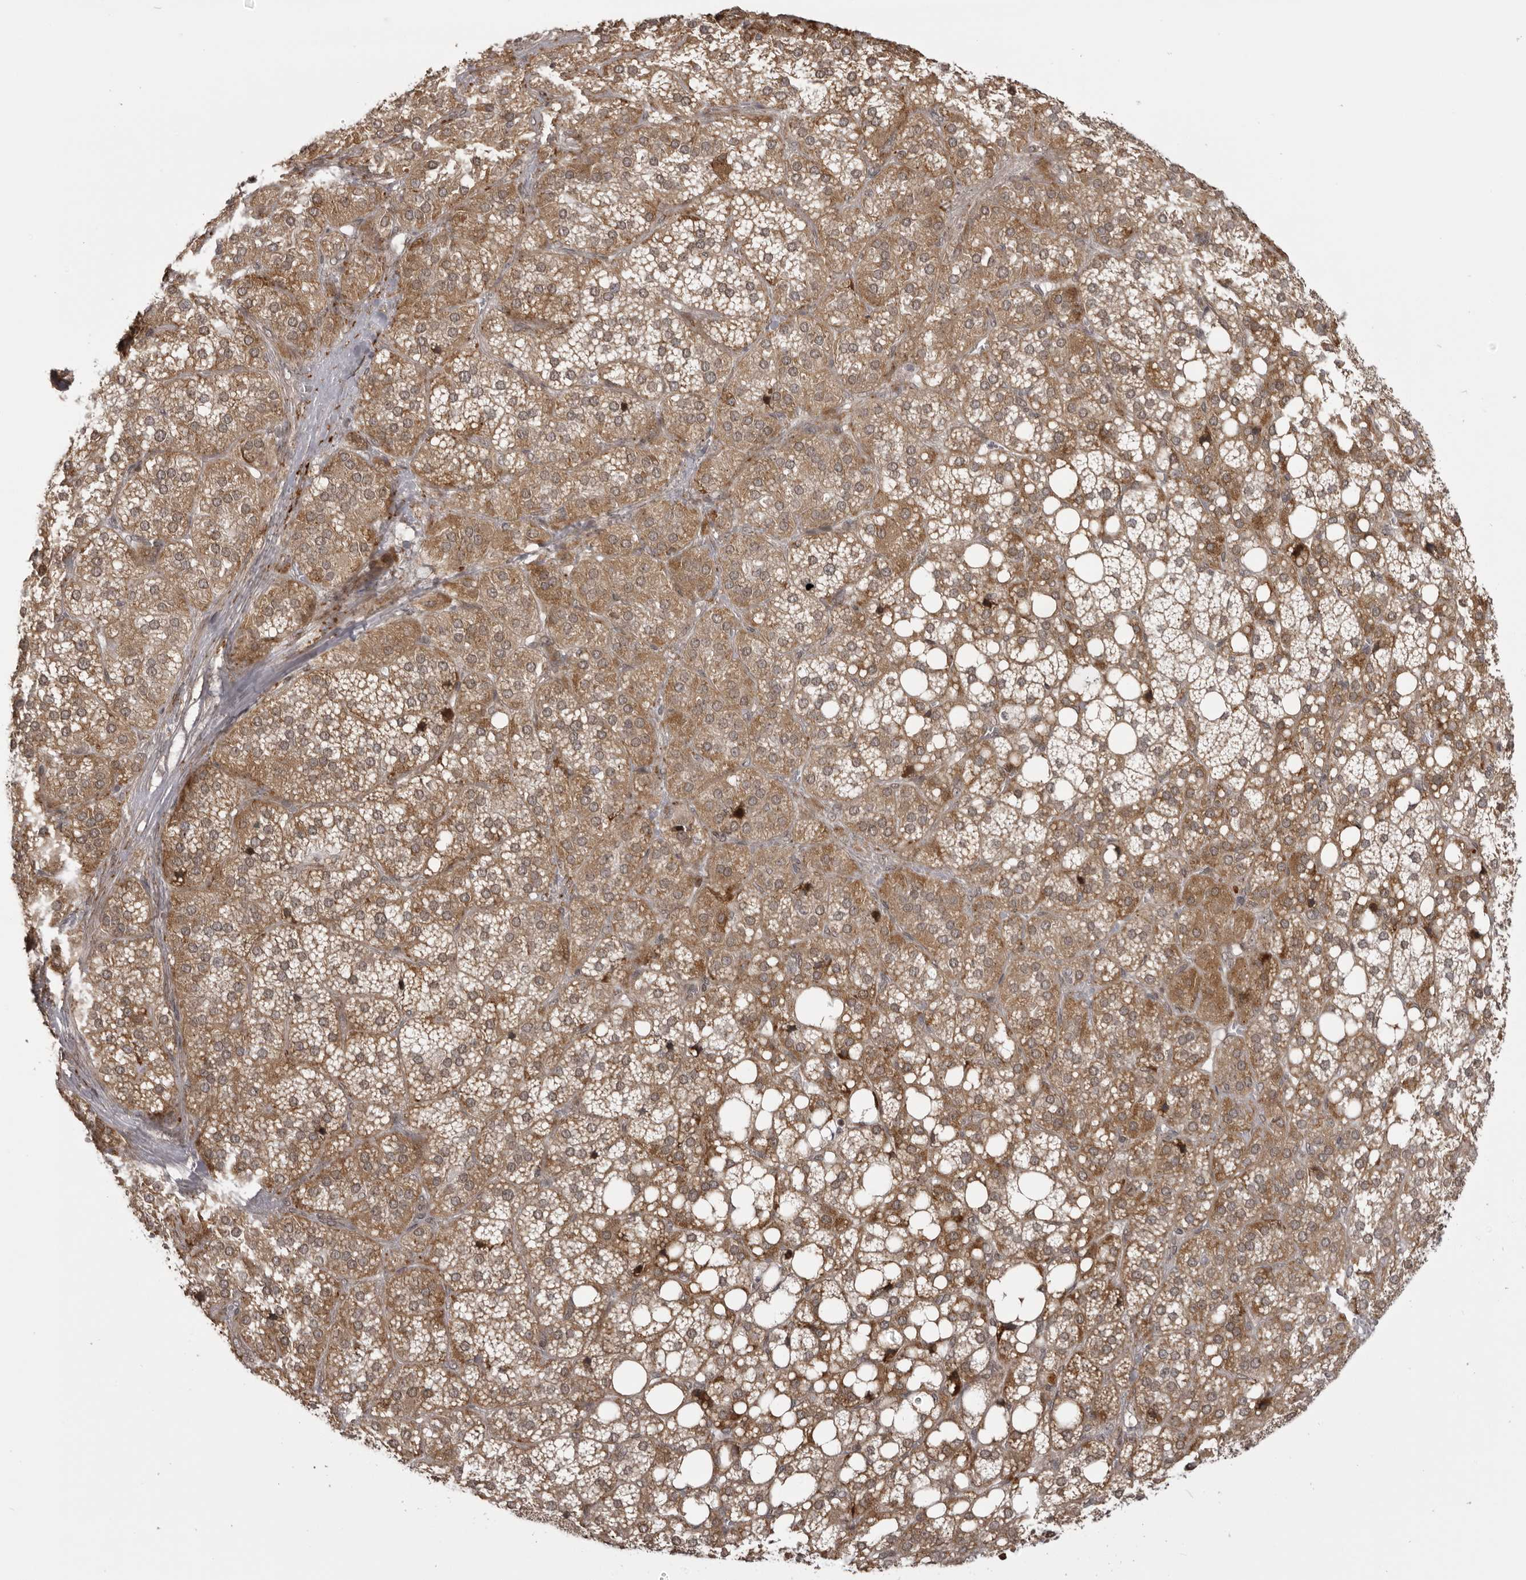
{"staining": {"intensity": "strong", "quantity": ">75%", "location": "cytoplasmic/membranous"}, "tissue": "adrenal gland", "cell_type": "Glandular cells", "image_type": "normal", "snomed": [{"axis": "morphology", "description": "Normal tissue, NOS"}, {"axis": "topography", "description": "Adrenal gland"}], "caption": "IHC (DAB (3,3'-diaminobenzidine)) staining of normal adrenal gland exhibits strong cytoplasmic/membranous protein positivity in approximately >75% of glandular cells.", "gene": "C1orf109", "patient": {"sex": "female", "age": 59}}